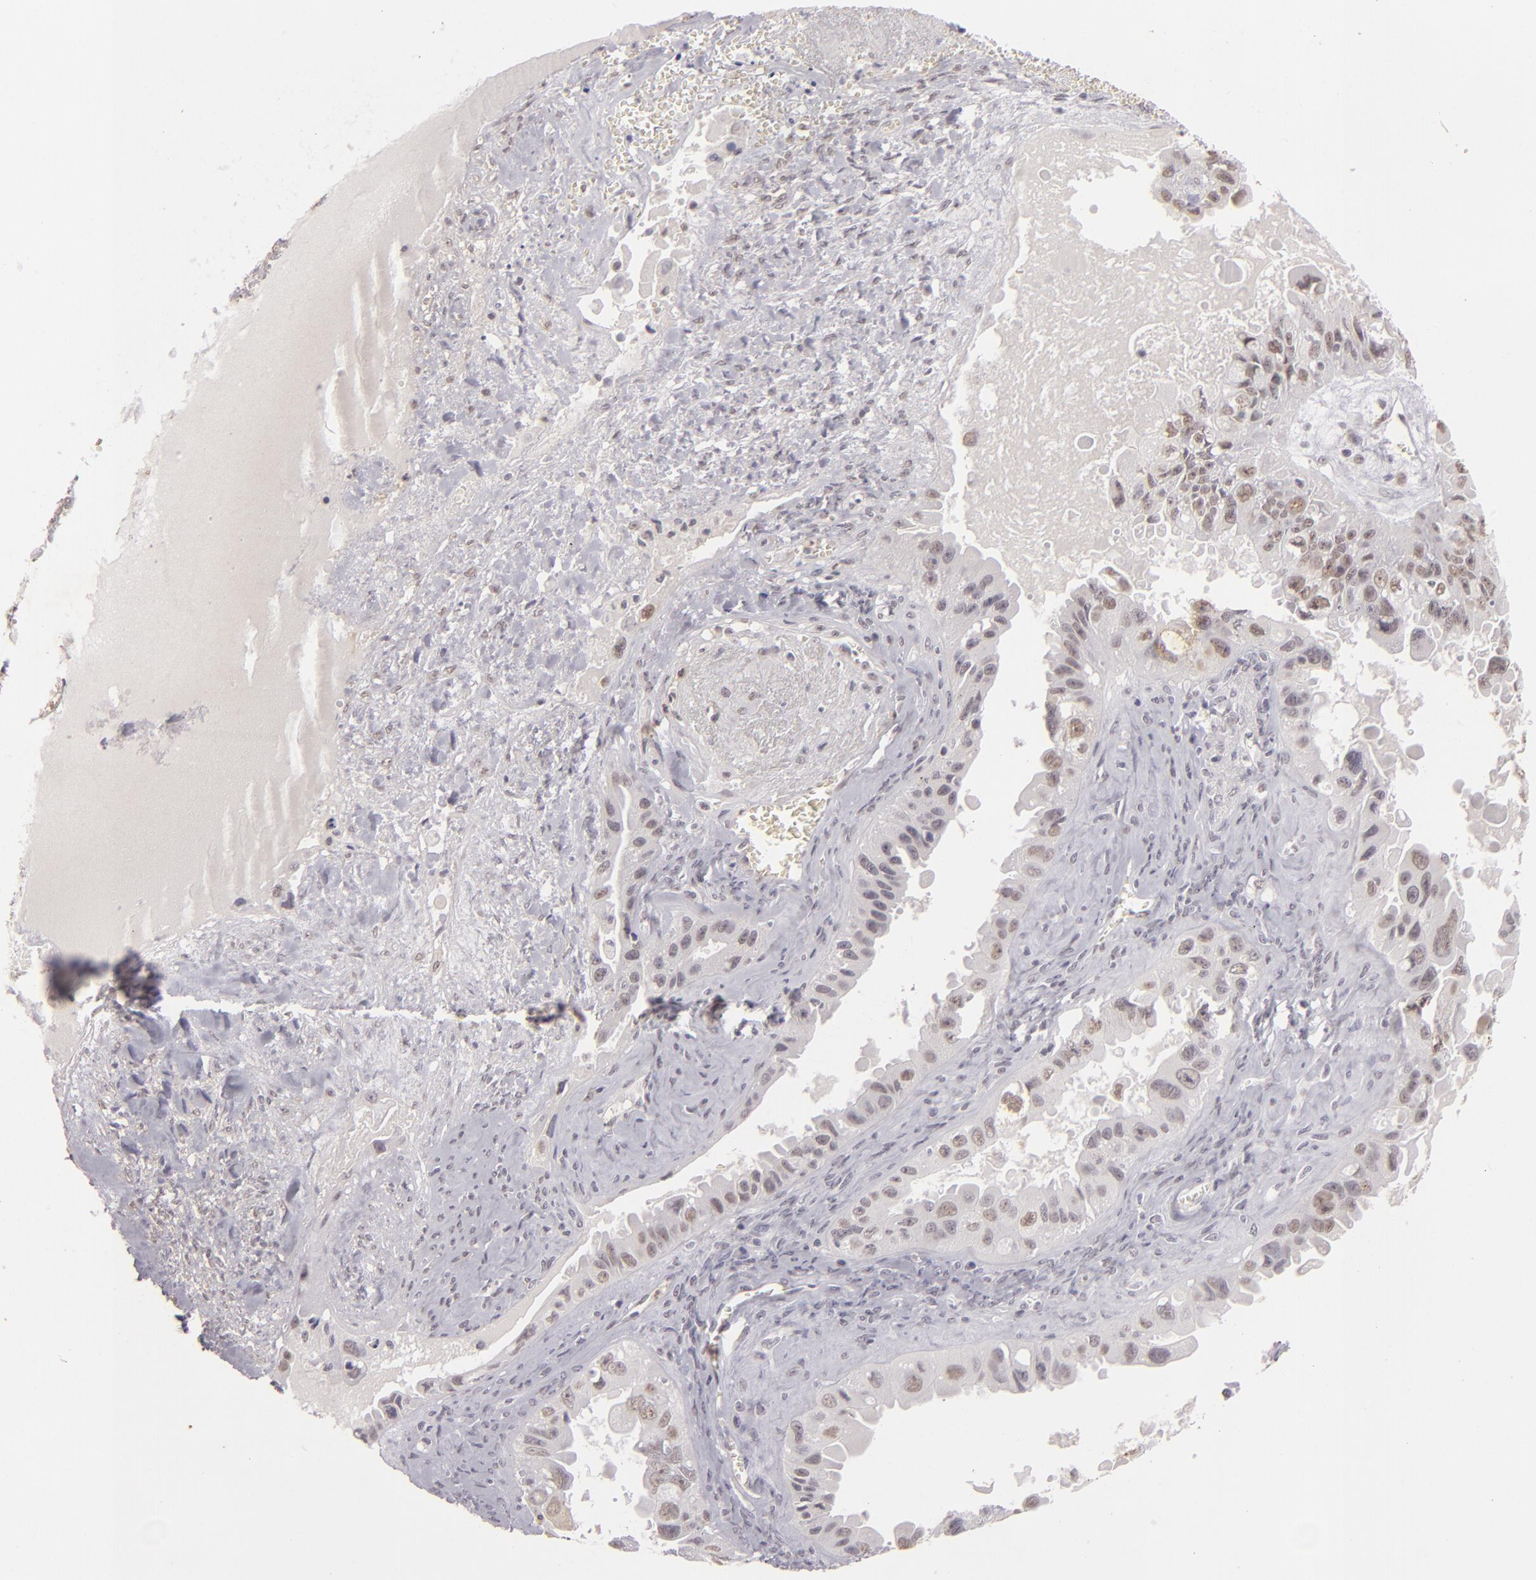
{"staining": {"intensity": "weak", "quantity": "25%-75%", "location": "nuclear"}, "tissue": "ovarian cancer", "cell_type": "Tumor cells", "image_type": "cancer", "snomed": [{"axis": "morphology", "description": "Carcinoma, endometroid"}, {"axis": "topography", "description": "Ovary"}], "caption": "Brown immunohistochemical staining in ovarian cancer demonstrates weak nuclear positivity in about 25%-75% of tumor cells.", "gene": "CBX3", "patient": {"sex": "female", "age": 85}}